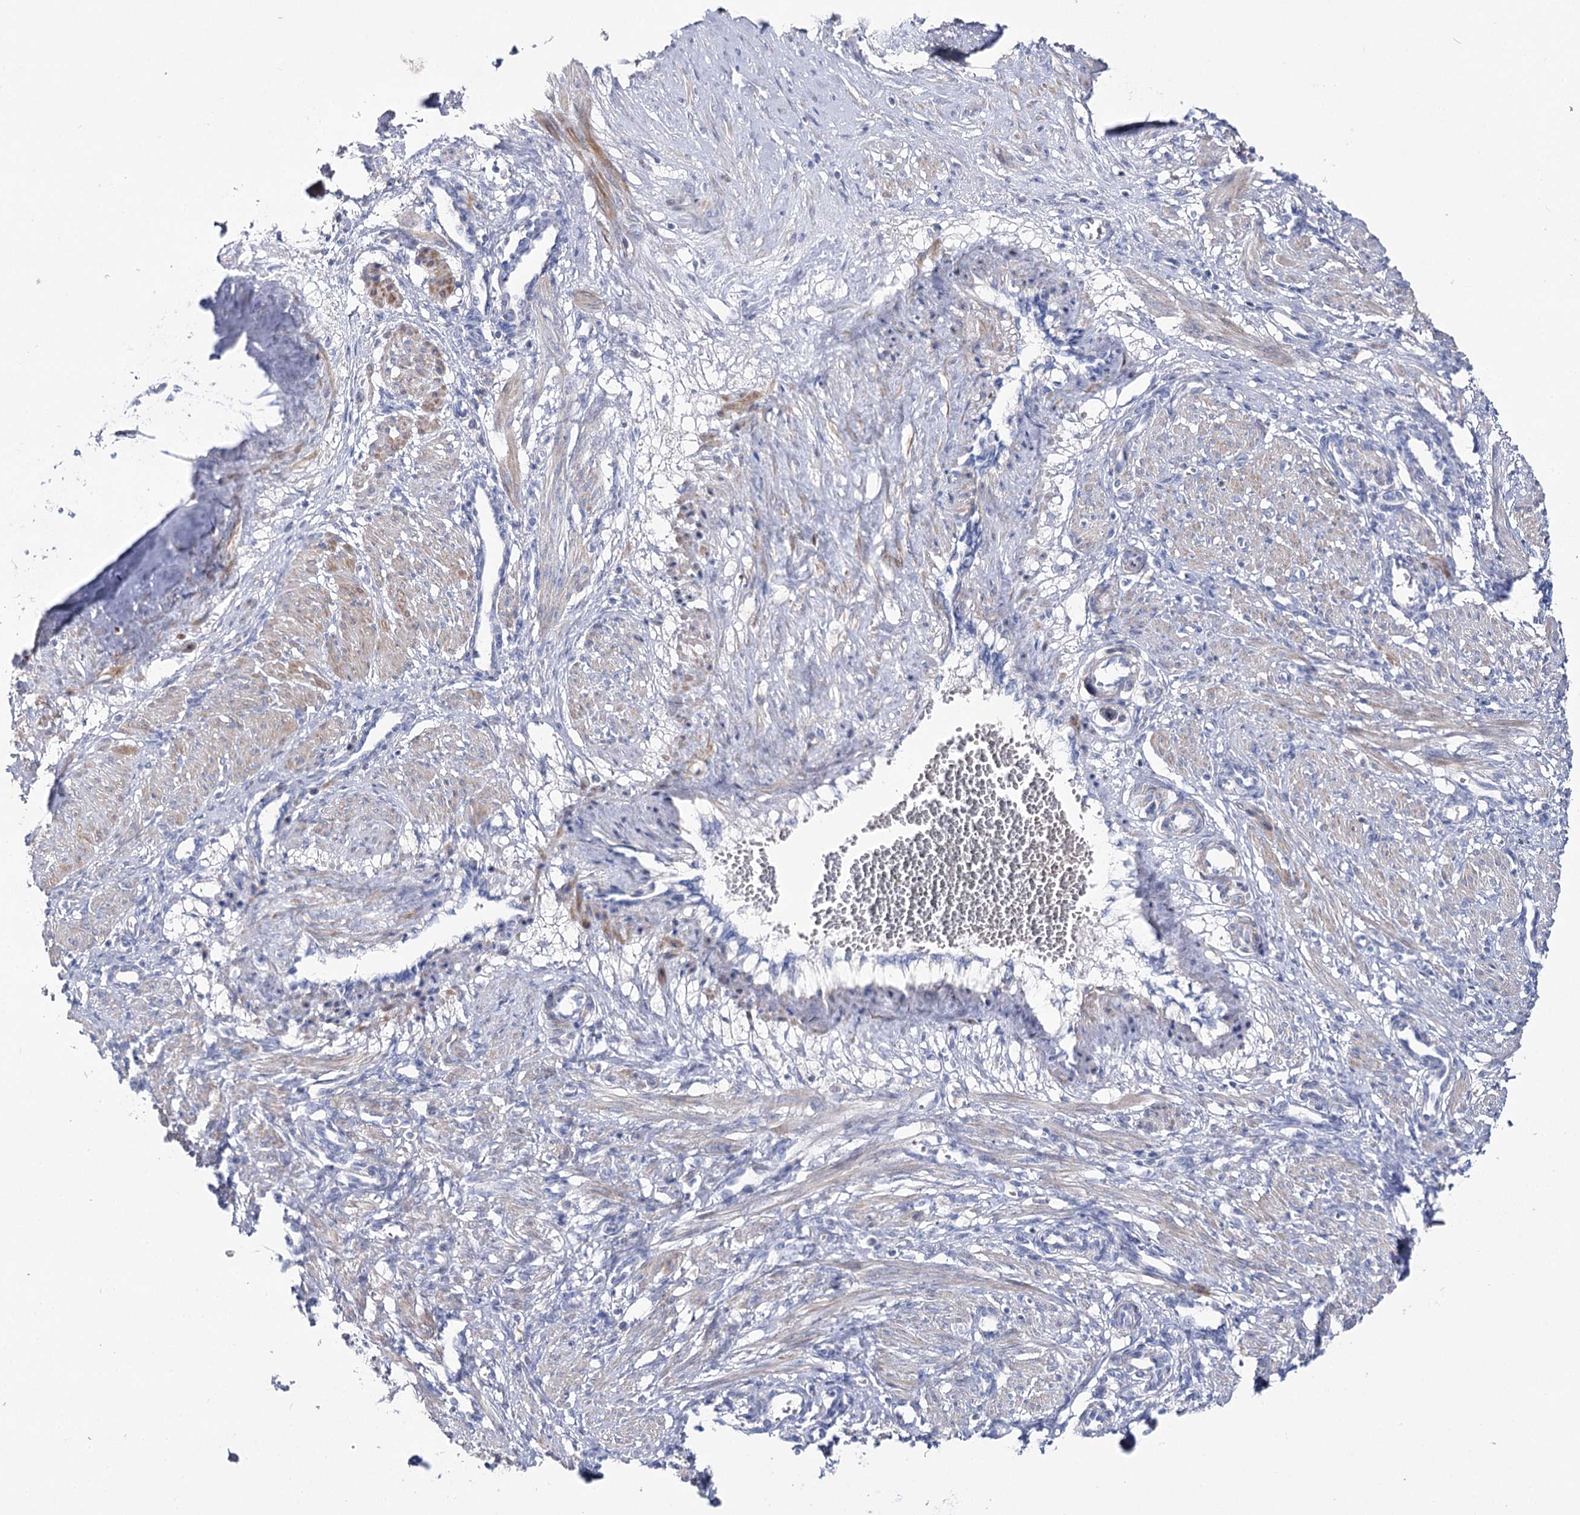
{"staining": {"intensity": "strong", "quantity": "<25%", "location": "cytoplasmic/membranous"}, "tissue": "smooth muscle", "cell_type": "Smooth muscle cells", "image_type": "normal", "snomed": [{"axis": "morphology", "description": "Normal tissue, NOS"}, {"axis": "topography", "description": "Endometrium"}], "caption": "Immunohistochemistry staining of unremarkable smooth muscle, which shows medium levels of strong cytoplasmic/membranous expression in approximately <25% of smooth muscle cells indicating strong cytoplasmic/membranous protein expression. The staining was performed using DAB (brown) for protein detection and nuclei were counterstained in hematoxylin (blue).", "gene": "NRAP", "patient": {"sex": "female", "age": 33}}